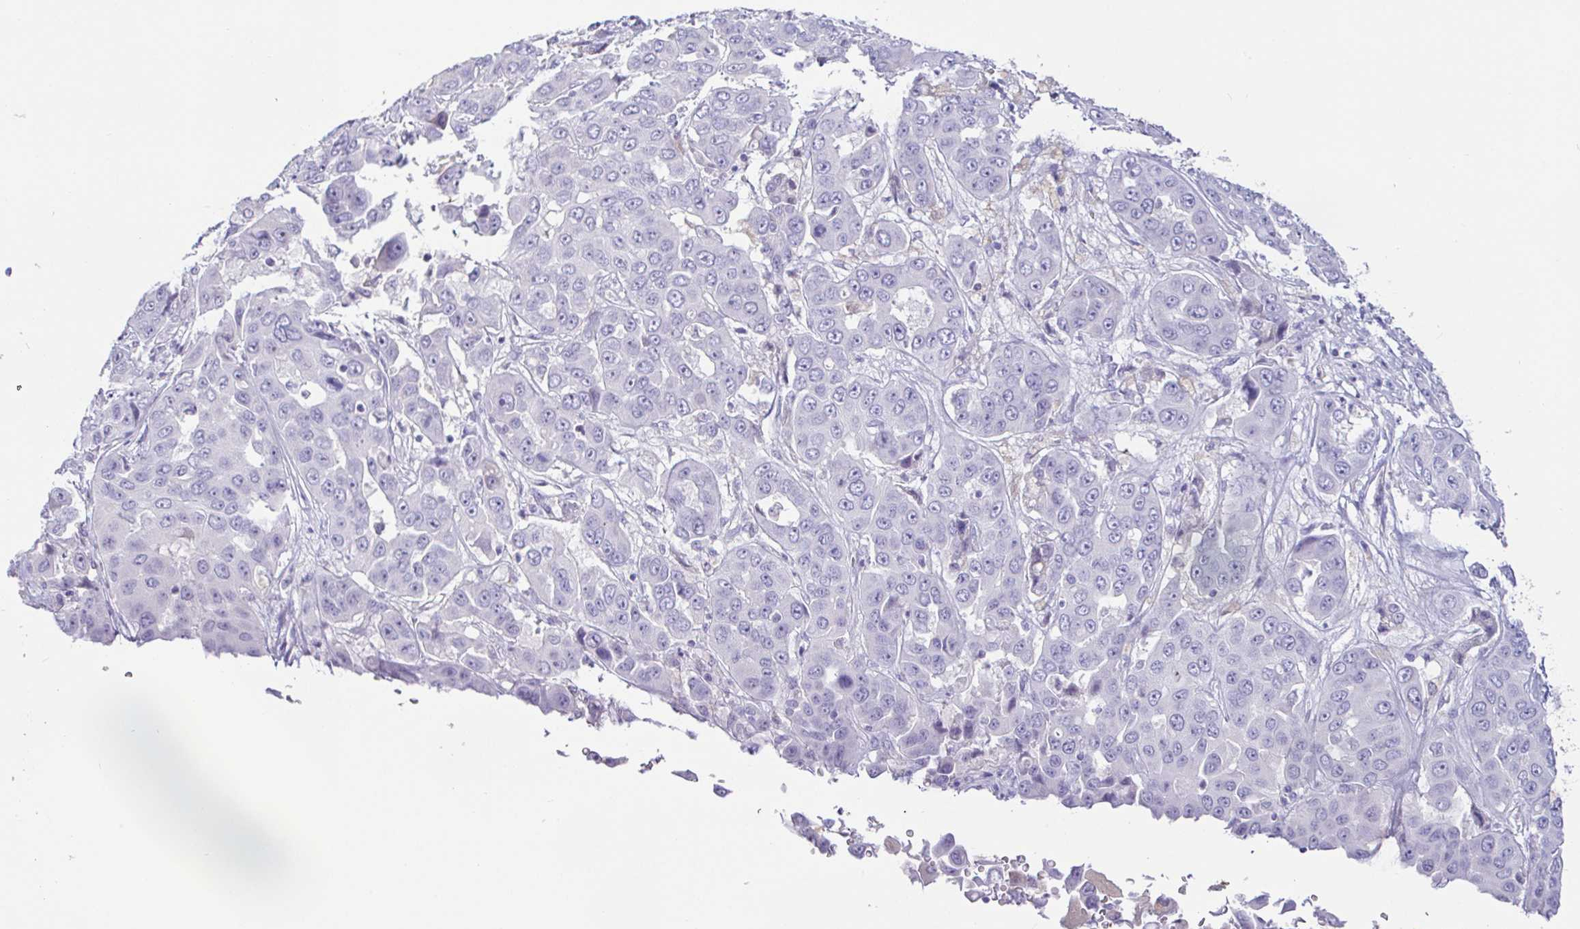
{"staining": {"intensity": "negative", "quantity": "none", "location": "none"}, "tissue": "liver cancer", "cell_type": "Tumor cells", "image_type": "cancer", "snomed": [{"axis": "morphology", "description": "Cholangiocarcinoma"}, {"axis": "topography", "description": "Liver"}], "caption": "Immunohistochemistry histopathology image of human liver cancer (cholangiocarcinoma) stained for a protein (brown), which exhibits no expression in tumor cells.", "gene": "SAA4", "patient": {"sex": "female", "age": 52}}